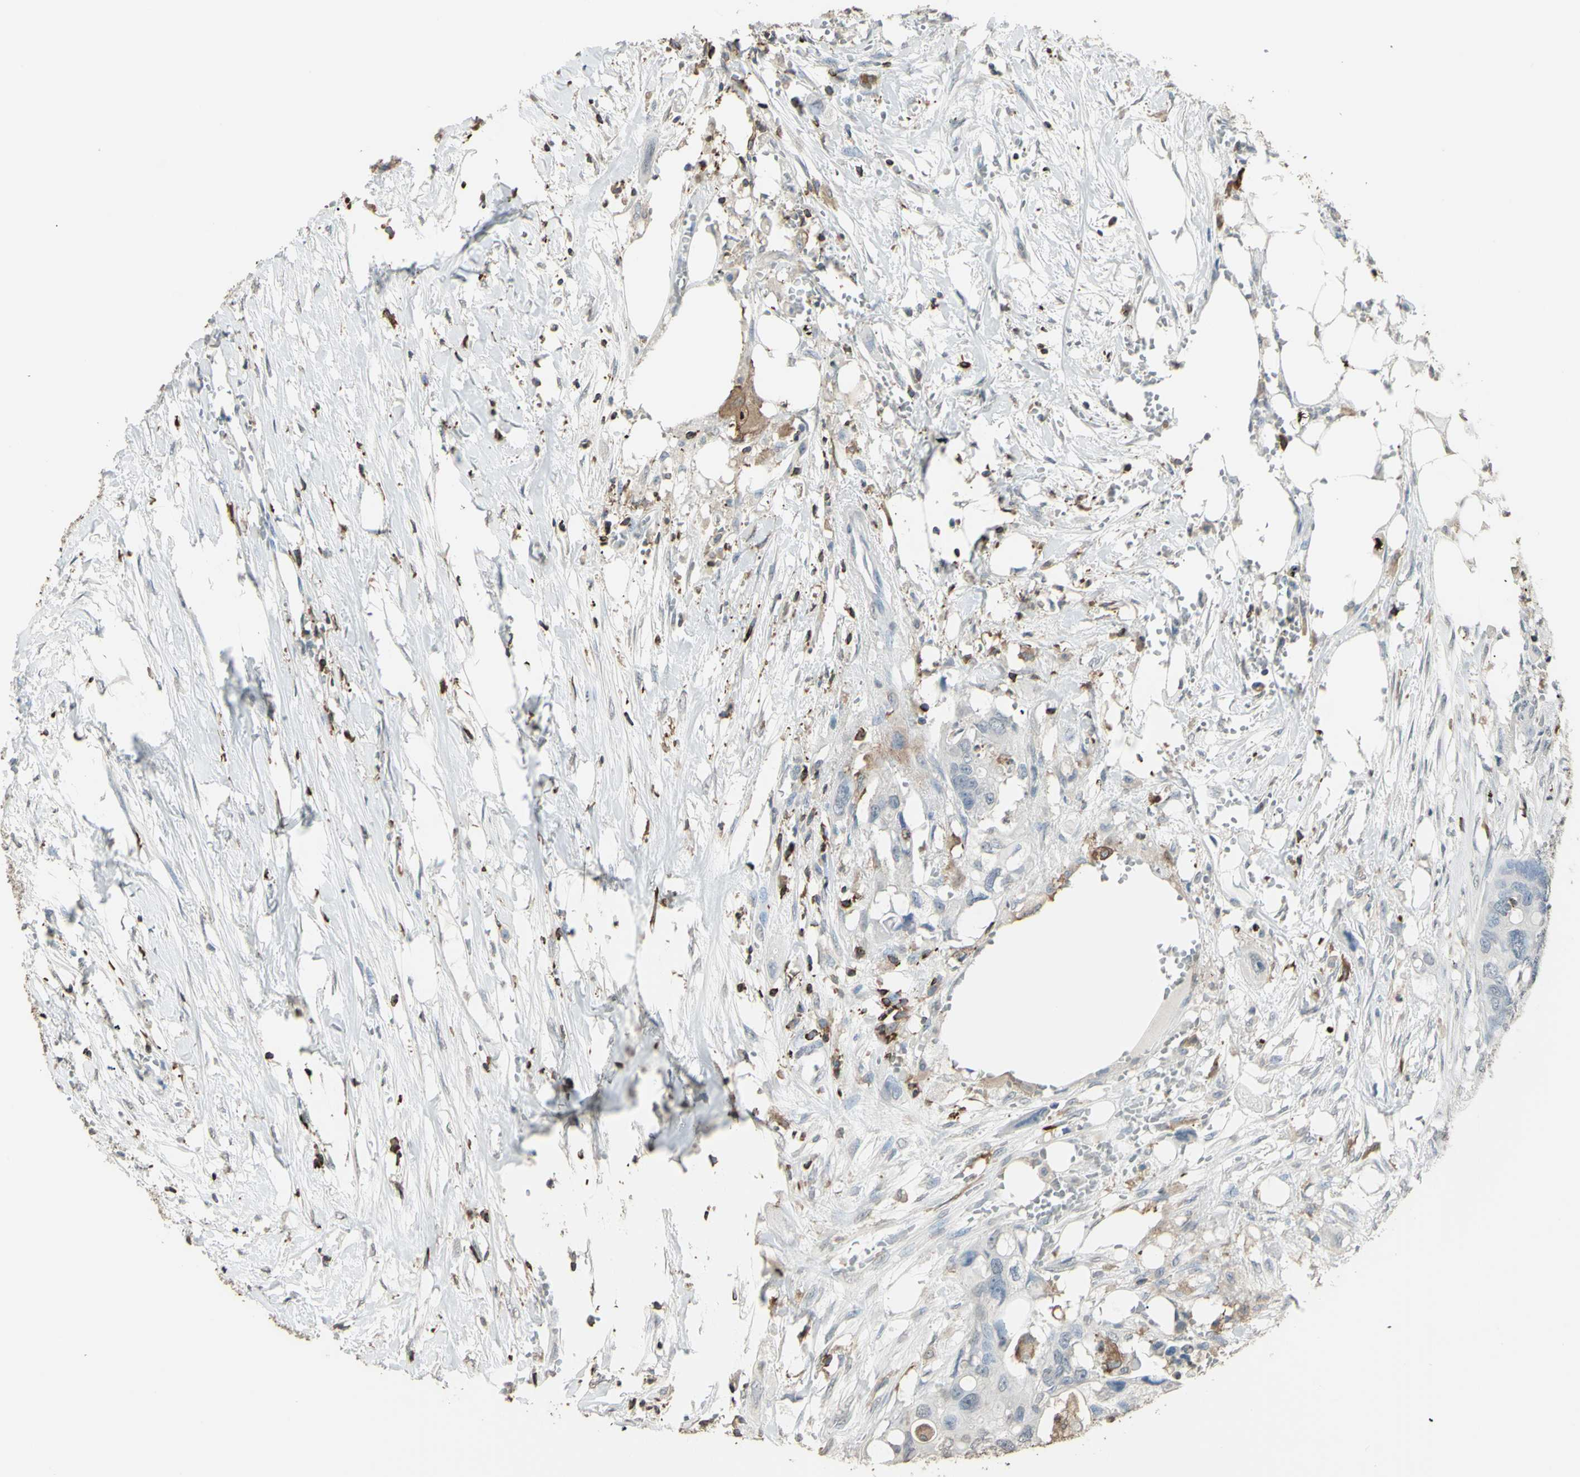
{"staining": {"intensity": "negative", "quantity": "none", "location": "none"}, "tissue": "colorectal cancer", "cell_type": "Tumor cells", "image_type": "cancer", "snomed": [{"axis": "morphology", "description": "Adenocarcinoma, NOS"}, {"axis": "topography", "description": "Colon"}], "caption": "High power microscopy micrograph of an IHC image of colorectal cancer, revealing no significant positivity in tumor cells.", "gene": "PSTPIP1", "patient": {"sex": "female", "age": 57}}